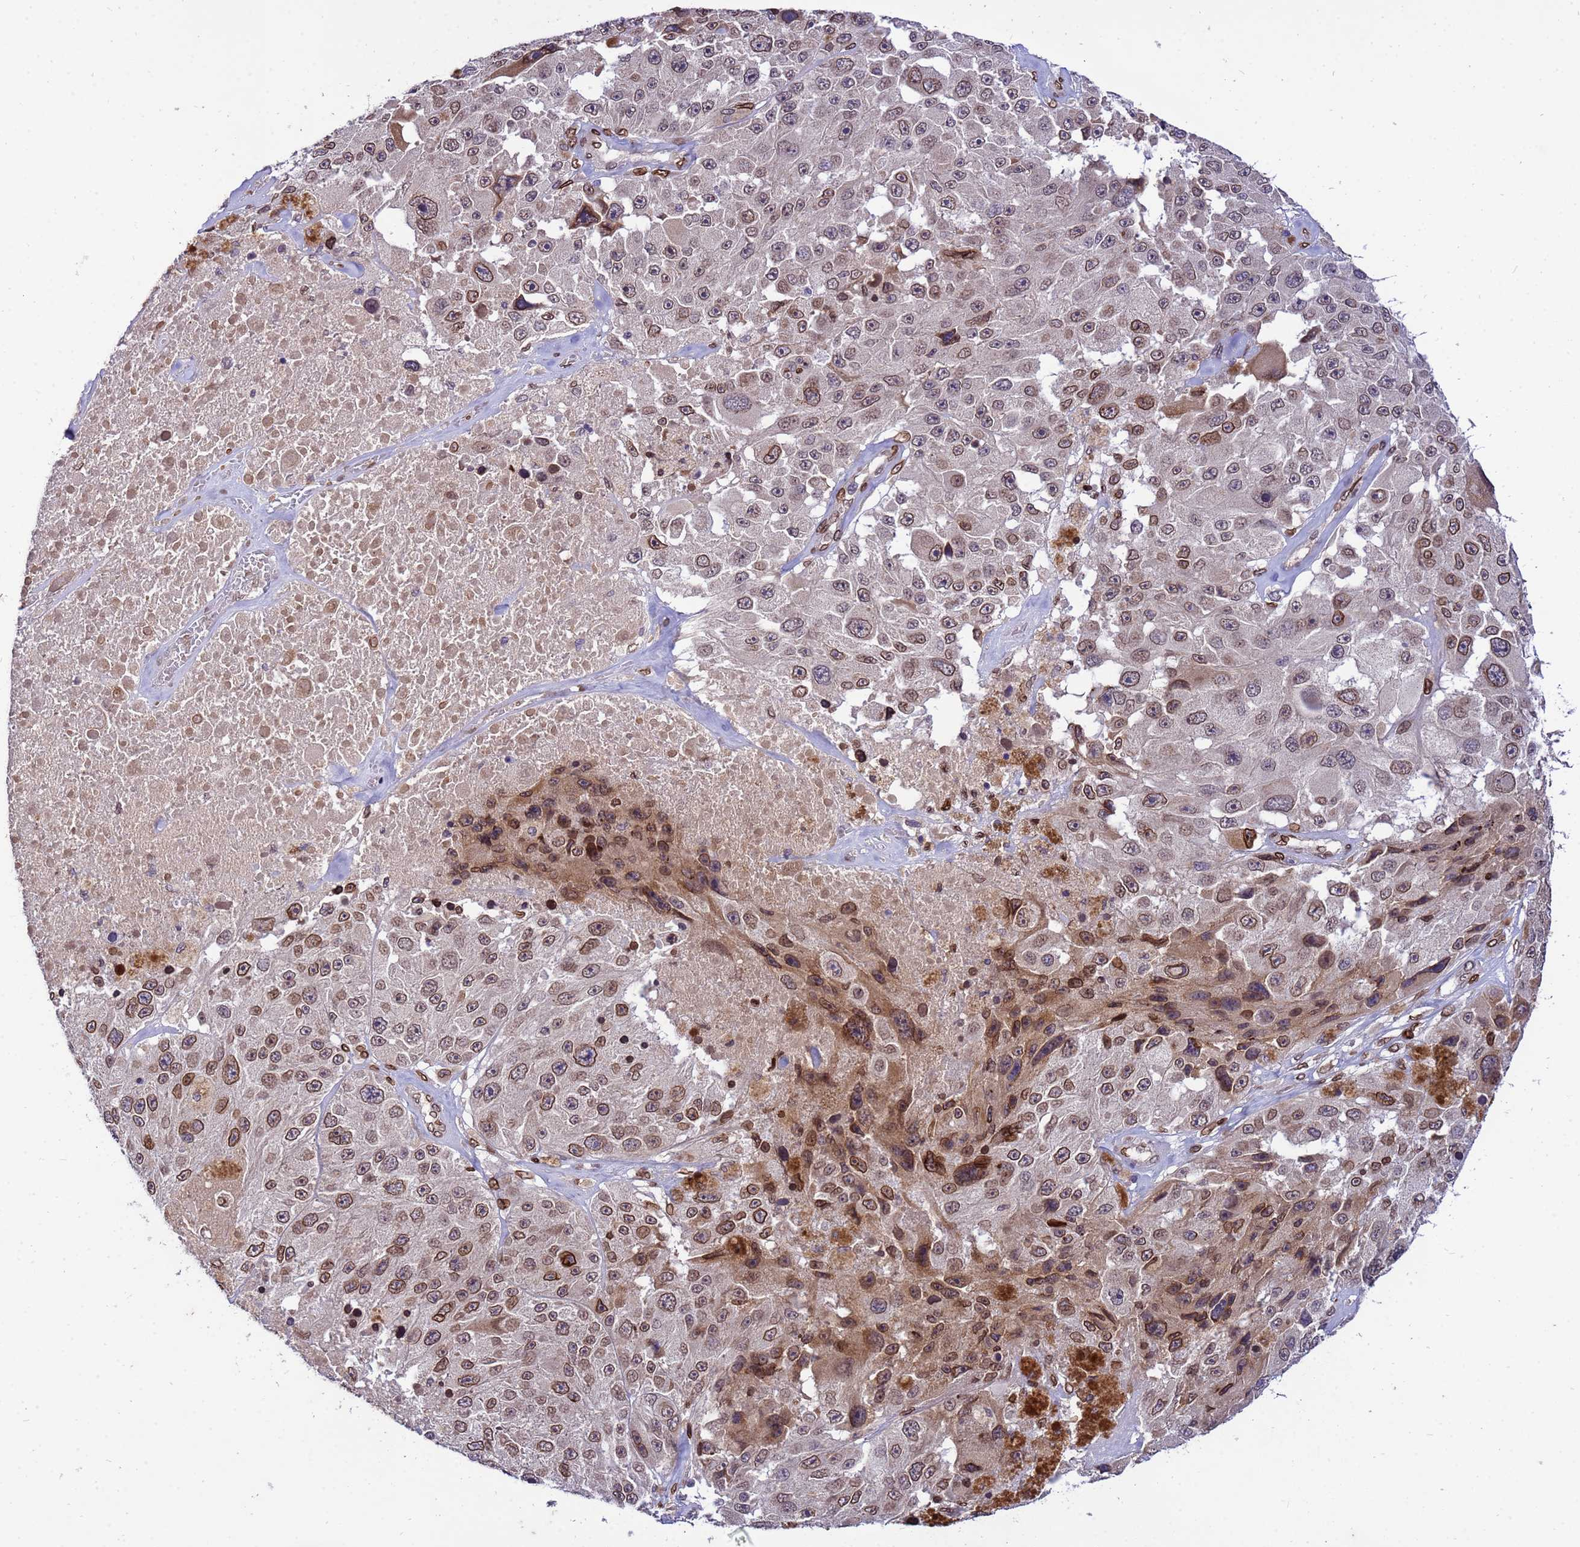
{"staining": {"intensity": "moderate", "quantity": ">75%", "location": "cytoplasmic/membranous,nuclear"}, "tissue": "melanoma", "cell_type": "Tumor cells", "image_type": "cancer", "snomed": [{"axis": "morphology", "description": "Malignant melanoma, Metastatic site"}, {"axis": "topography", "description": "Lymph node"}], "caption": "DAB immunohistochemical staining of malignant melanoma (metastatic site) exhibits moderate cytoplasmic/membranous and nuclear protein positivity in about >75% of tumor cells. Nuclei are stained in blue.", "gene": "GPR135", "patient": {"sex": "male", "age": 62}}